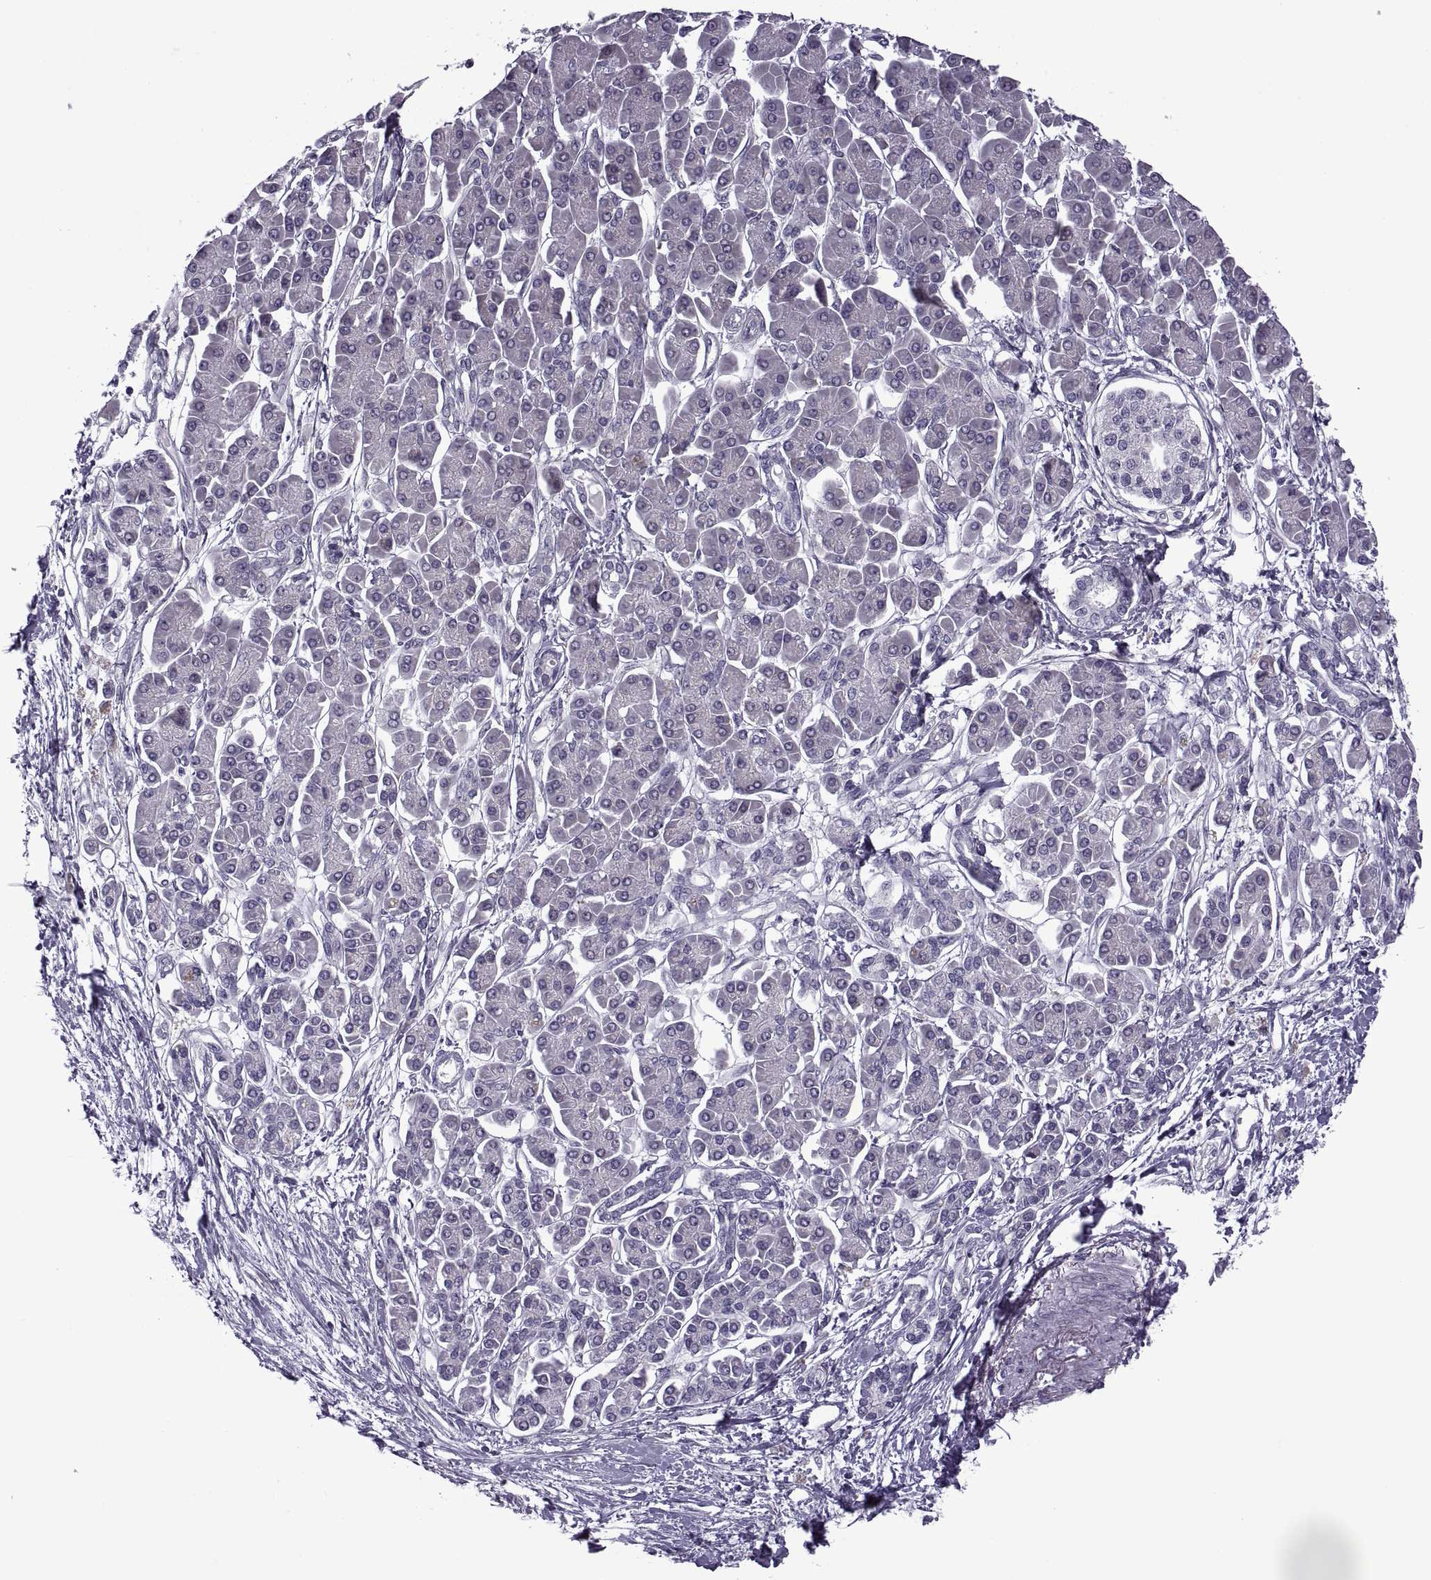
{"staining": {"intensity": "negative", "quantity": "none", "location": "none"}, "tissue": "pancreatic cancer", "cell_type": "Tumor cells", "image_type": "cancer", "snomed": [{"axis": "morphology", "description": "Adenocarcinoma, NOS"}, {"axis": "topography", "description": "Pancreas"}], "caption": "Immunohistochemical staining of pancreatic cancer displays no significant staining in tumor cells.", "gene": "RIPK4", "patient": {"sex": "female", "age": 77}}